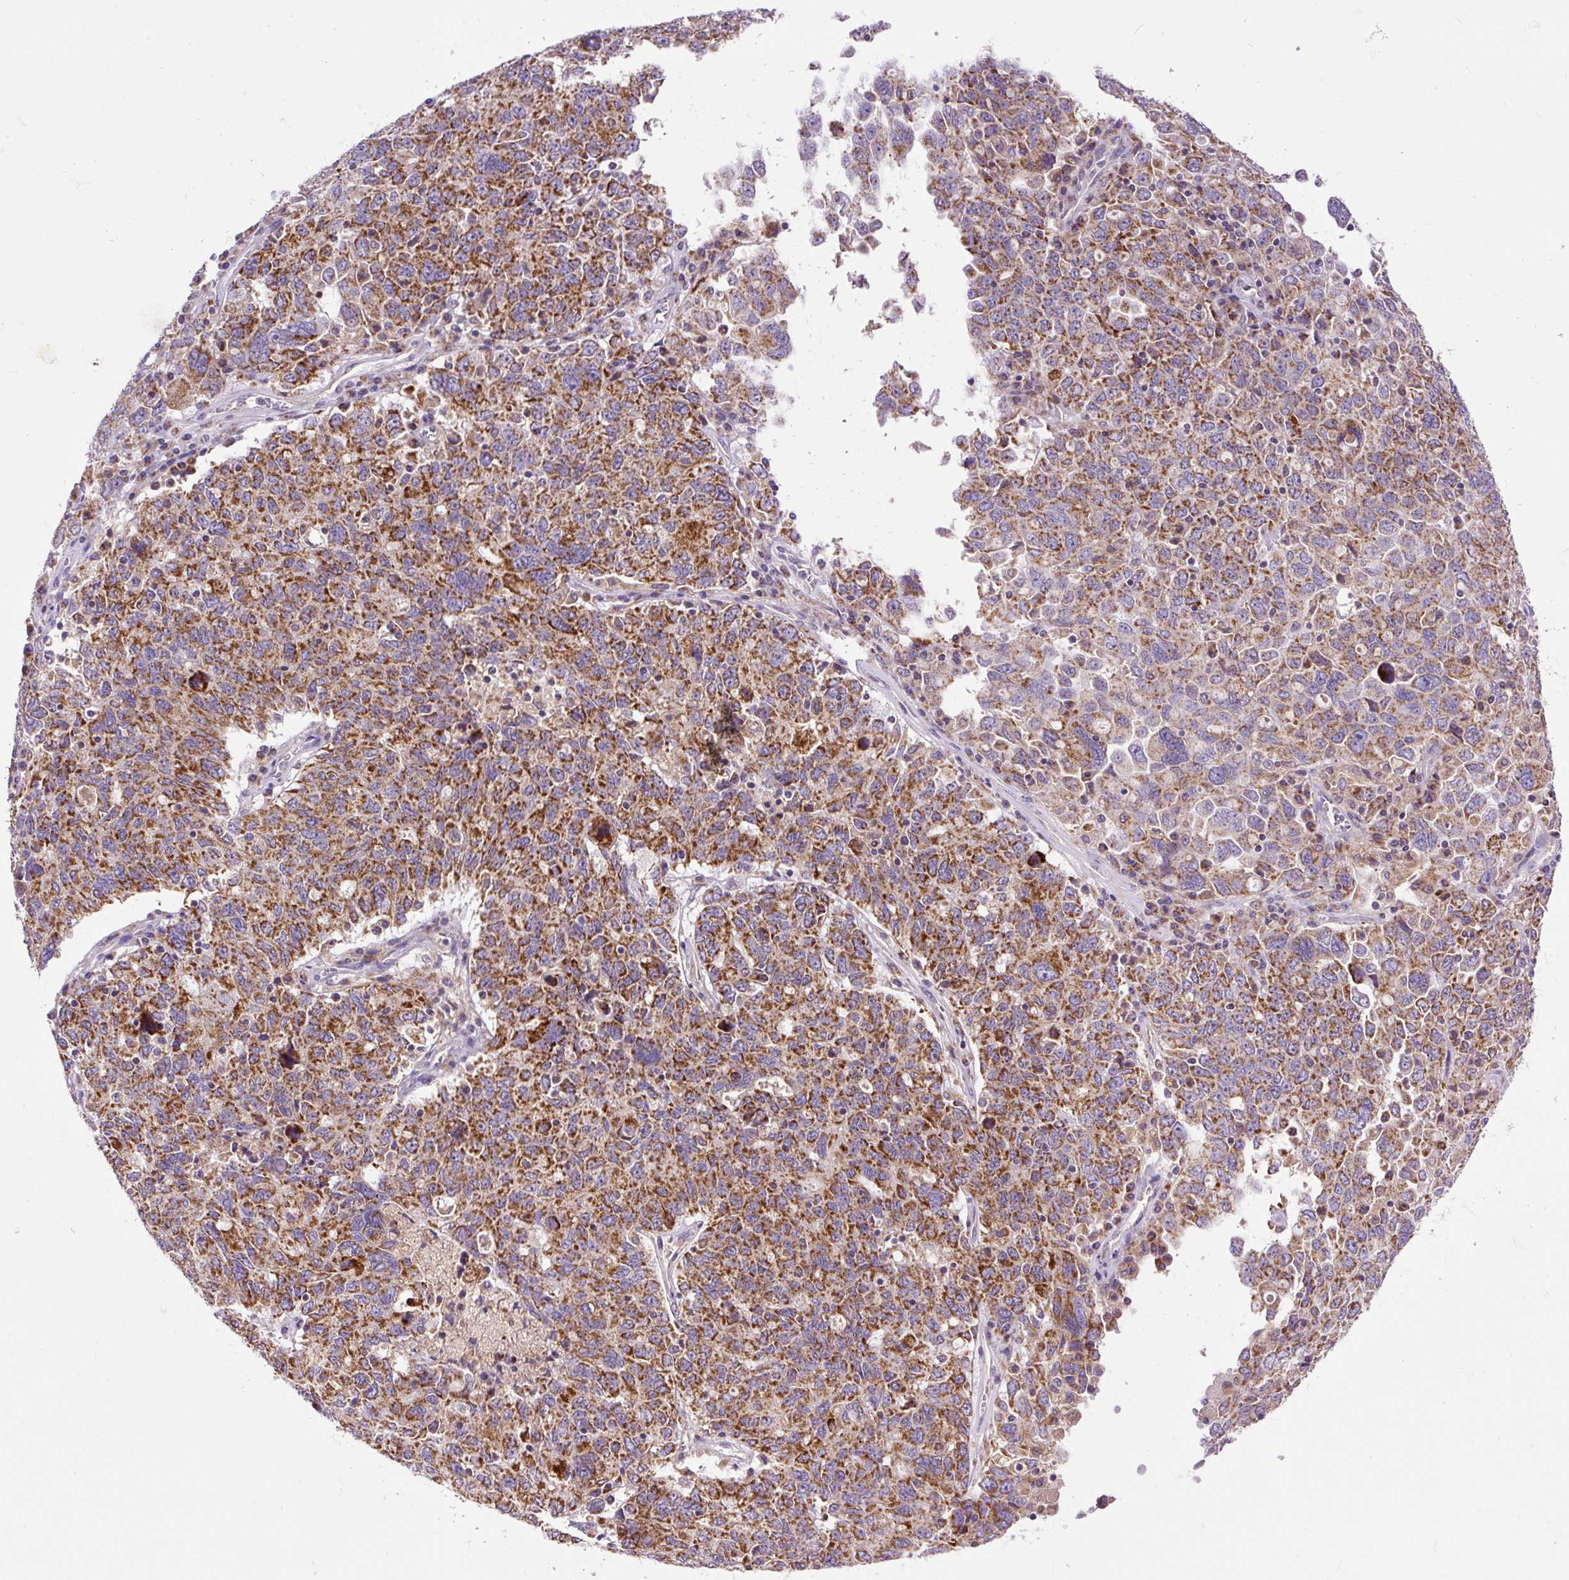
{"staining": {"intensity": "strong", "quantity": ">75%", "location": "cytoplasmic/membranous"}, "tissue": "ovarian cancer", "cell_type": "Tumor cells", "image_type": "cancer", "snomed": [{"axis": "morphology", "description": "Carcinoma, endometroid"}, {"axis": "topography", "description": "Ovary"}], "caption": "Immunohistochemistry (IHC) micrograph of ovarian cancer stained for a protein (brown), which demonstrates high levels of strong cytoplasmic/membranous staining in about >75% of tumor cells.", "gene": "TOMM40", "patient": {"sex": "female", "age": 62}}